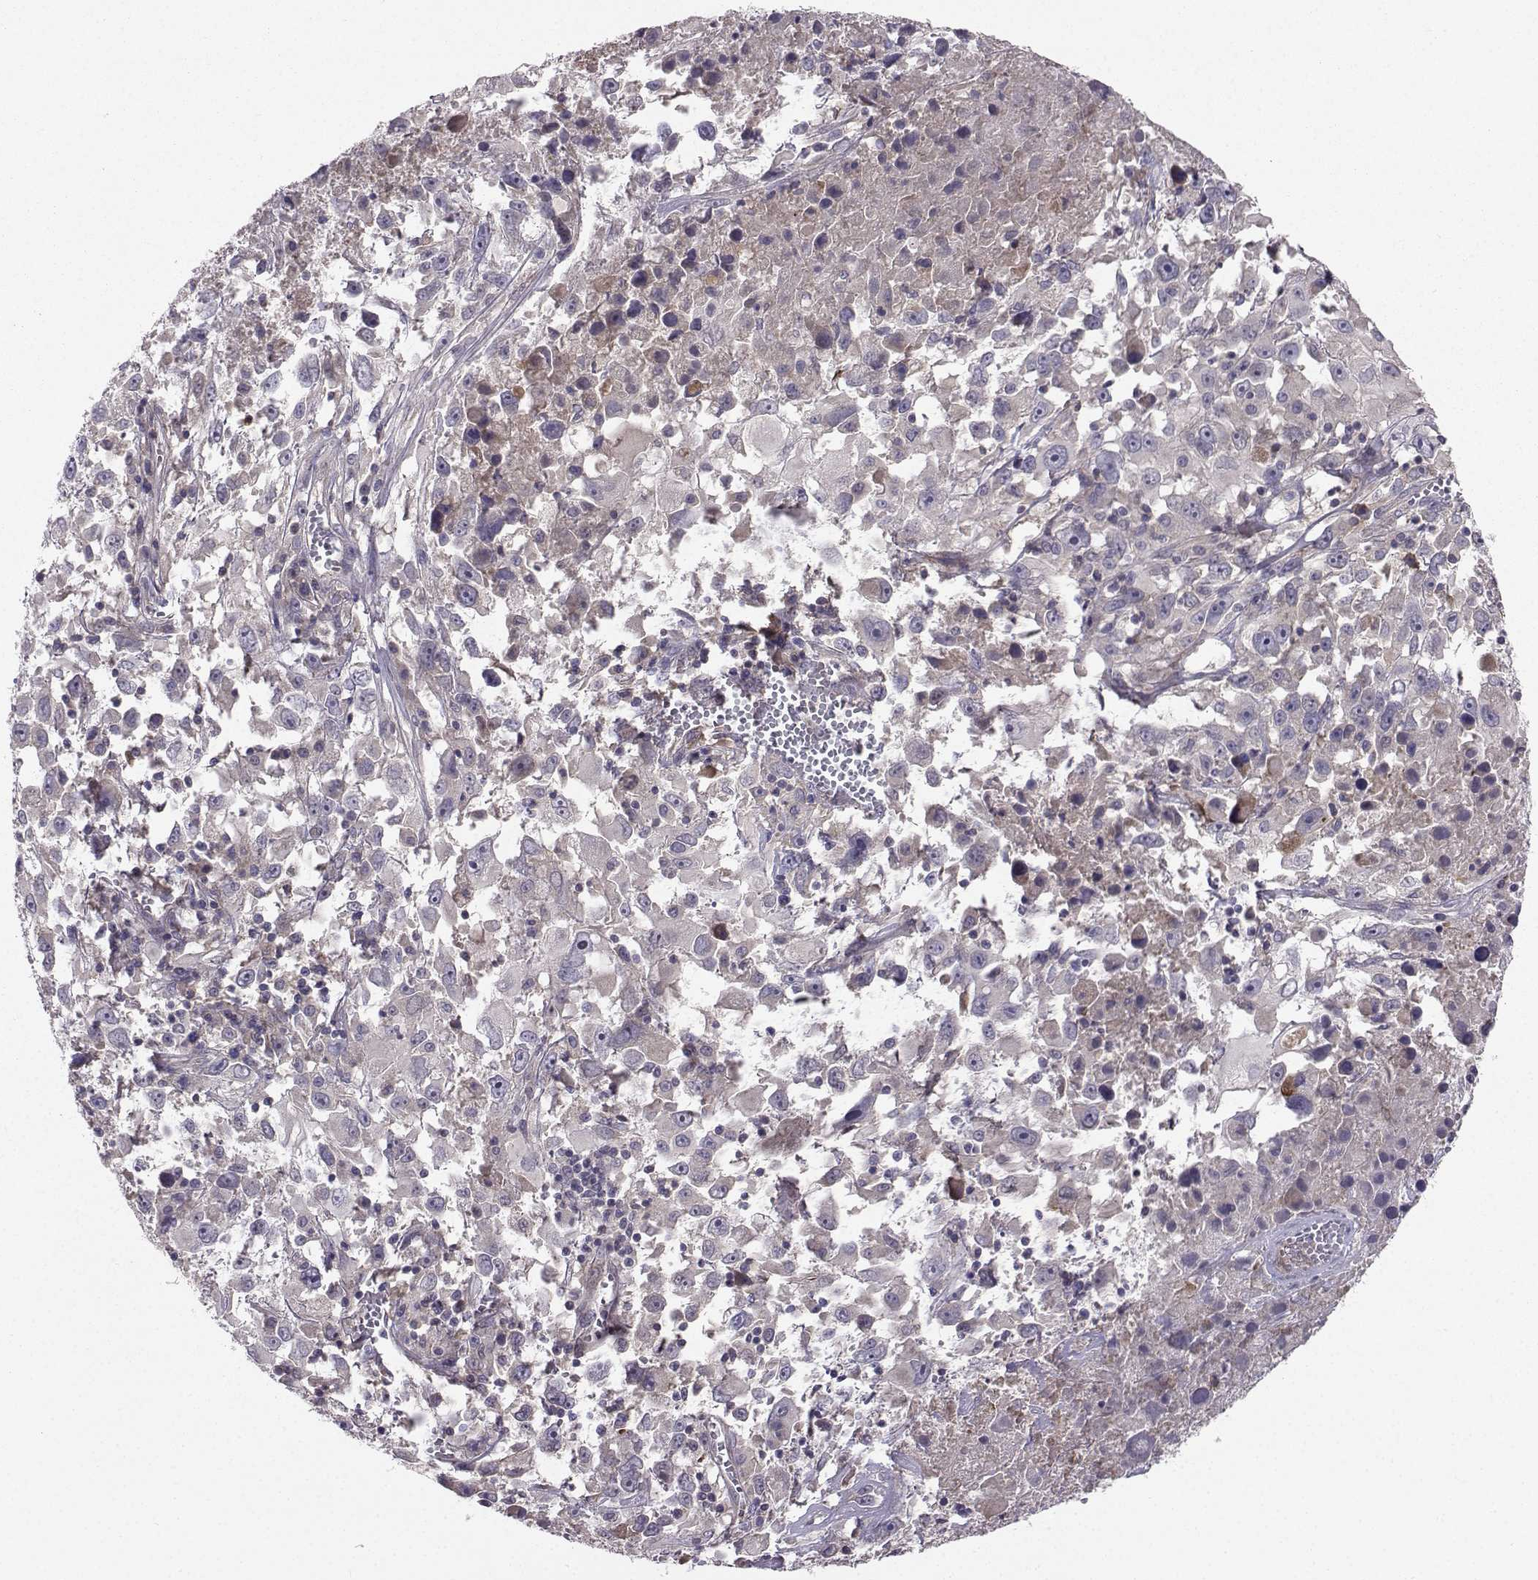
{"staining": {"intensity": "negative", "quantity": "none", "location": "none"}, "tissue": "melanoma", "cell_type": "Tumor cells", "image_type": "cancer", "snomed": [{"axis": "morphology", "description": "Malignant melanoma, Metastatic site"}, {"axis": "topography", "description": "Soft tissue"}], "caption": "This is a photomicrograph of immunohistochemistry (IHC) staining of melanoma, which shows no positivity in tumor cells.", "gene": "STXBP5", "patient": {"sex": "male", "age": 50}}